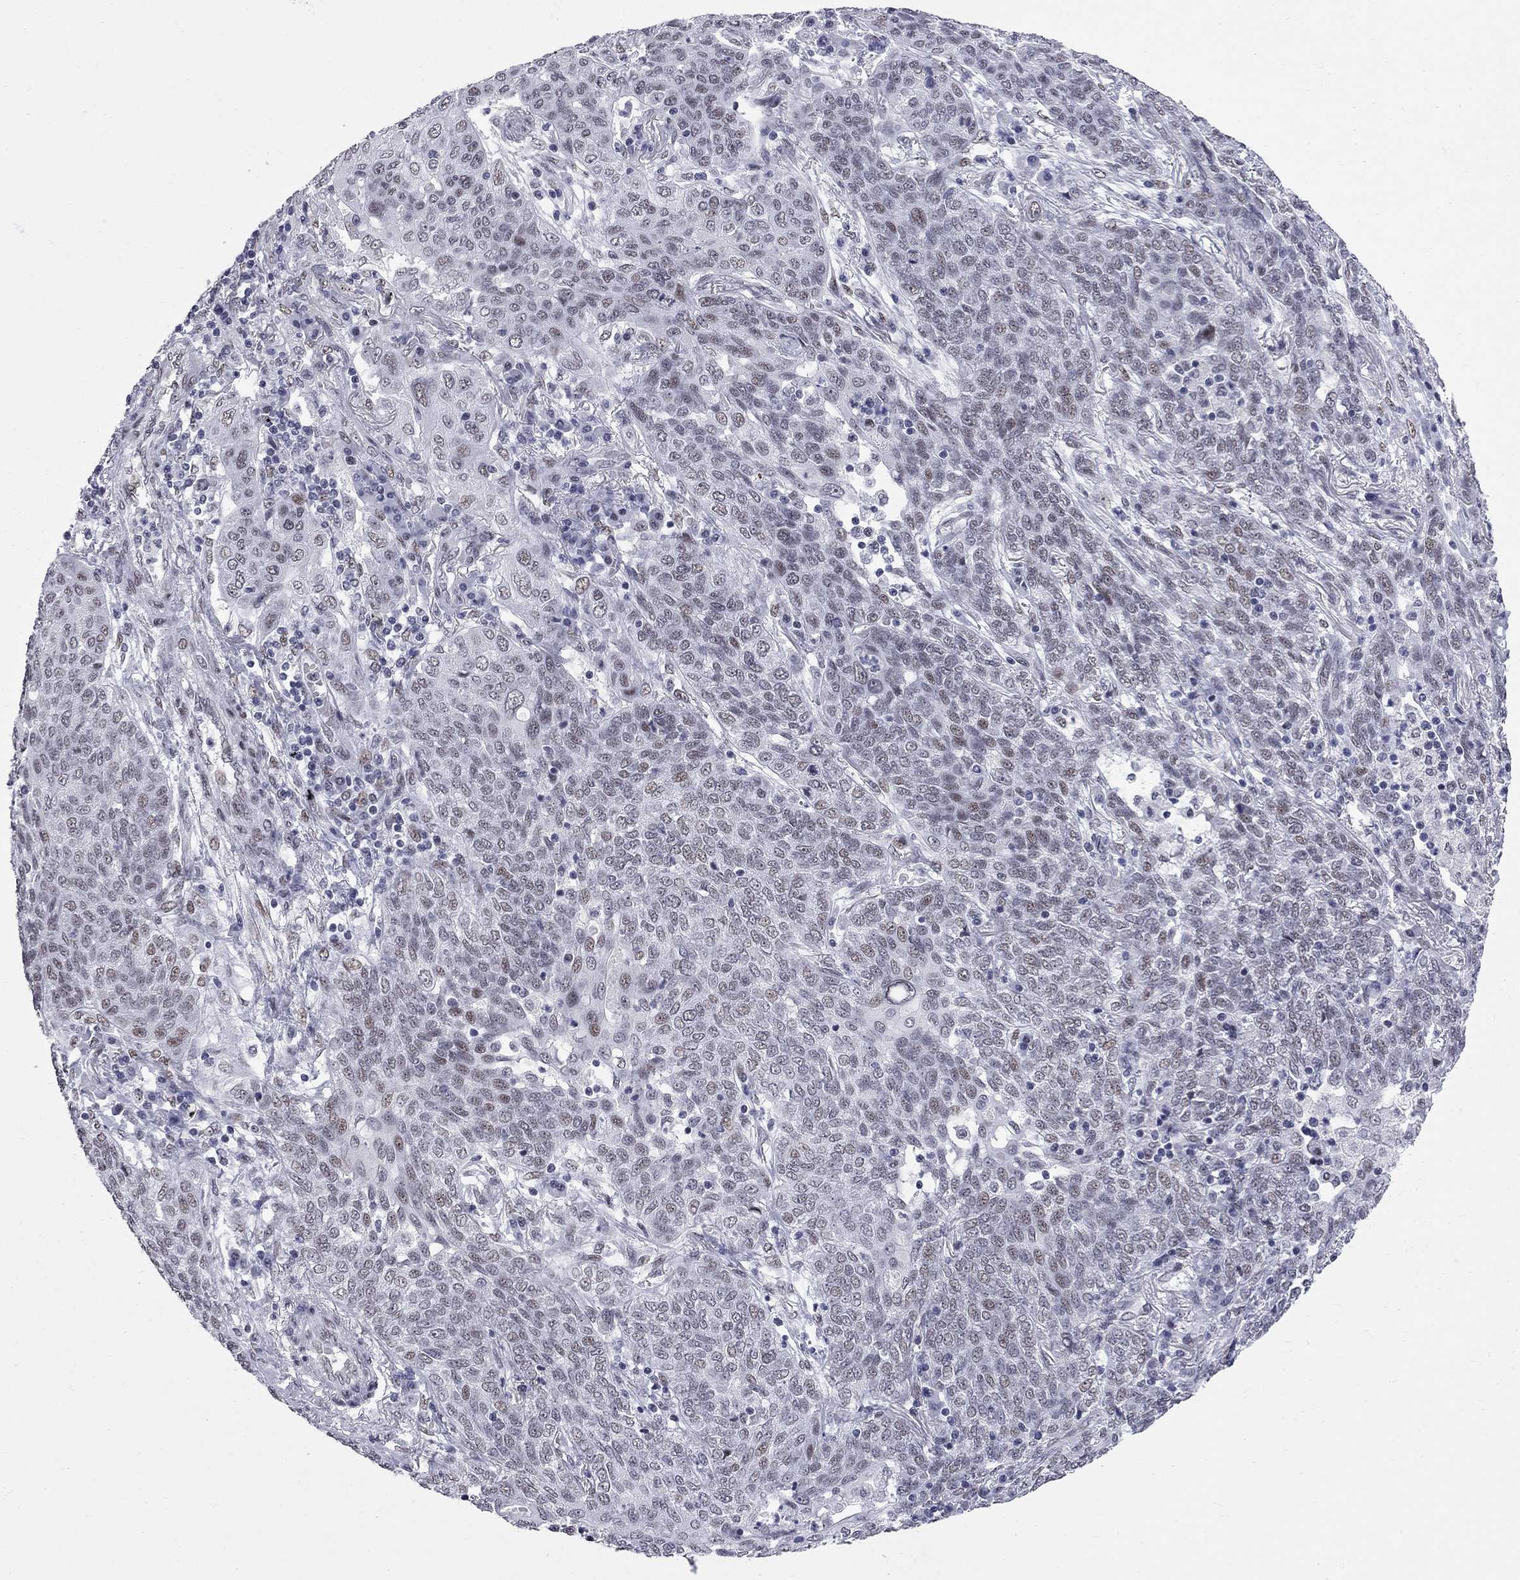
{"staining": {"intensity": "moderate", "quantity": "<25%", "location": "nuclear"}, "tissue": "lung cancer", "cell_type": "Tumor cells", "image_type": "cancer", "snomed": [{"axis": "morphology", "description": "Squamous cell carcinoma, NOS"}, {"axis": "topography", "description": "Lung"}], "caption": "Protein staining of lung squamous cell carcinoma tissue displays moderate nuclear staining in approximately <25% of tumor cells. (DAB IHC, brown staining for protein, blue staining for nuclei).", "gene": "ZBTB47", "patient": {"sex": "female", "age": 70}}